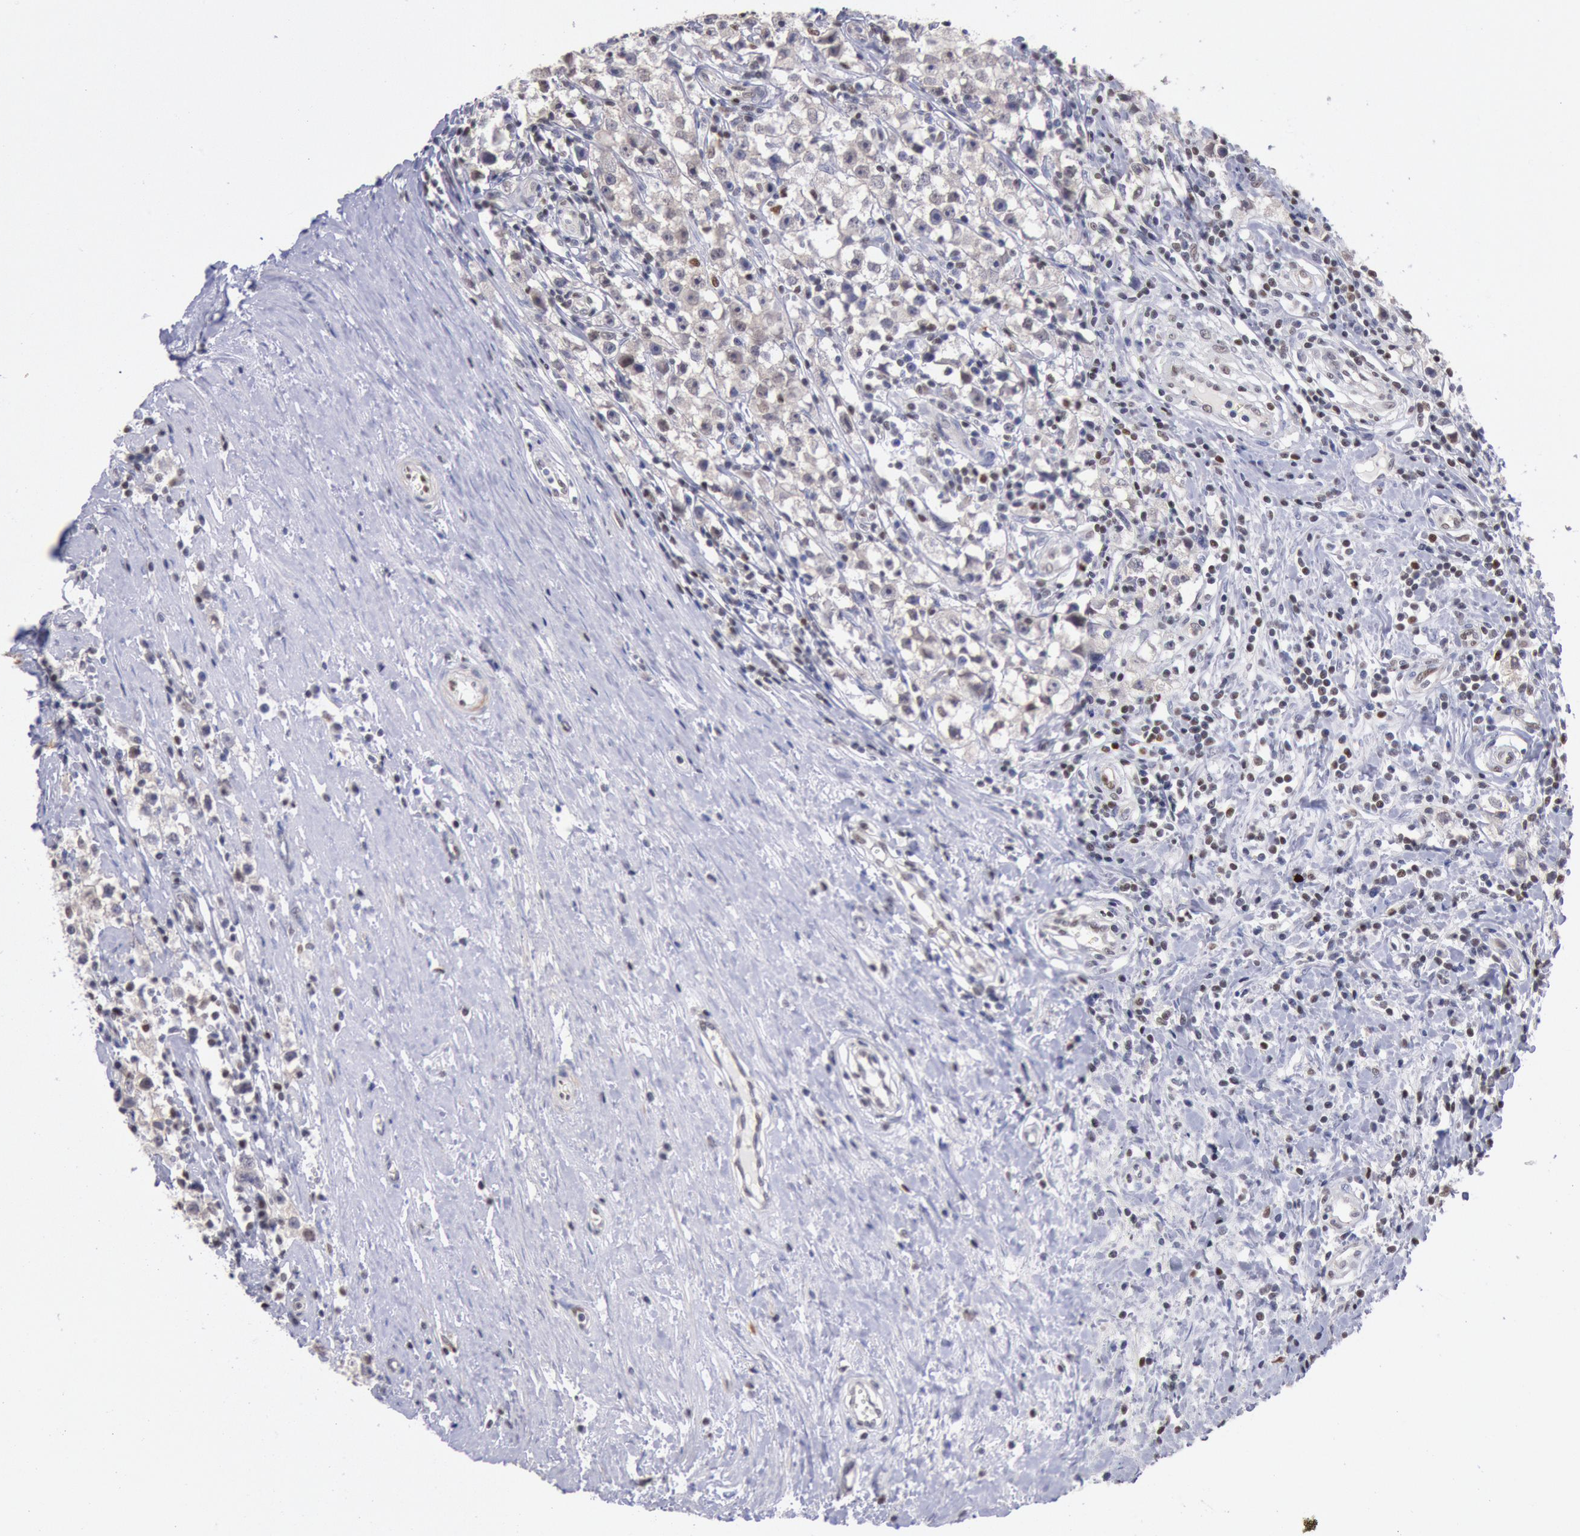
{"staining": {"intensity": "negative", "quantity": "none", "location": "none"}, "tissue": "testis cancer", "cell_type": "Tumor cells", "image_type": "cancer", "snomed": [{"axis": "morphology", "description": "Seminoma, NOS"}, {"axis": "topography", "description": "Testis"}], "caption": "Immunohistochemistry (IHC) of human seminoma (testis) shows no expression in tumor cells. The staining was performed using DAB to visualize the protein expression in brown, while the nuclei were stained in blue with hematoxylin (Magnification: 20x).", "gene": "RPS6KA5", "patient": {"sex": "male", "age": 35}}